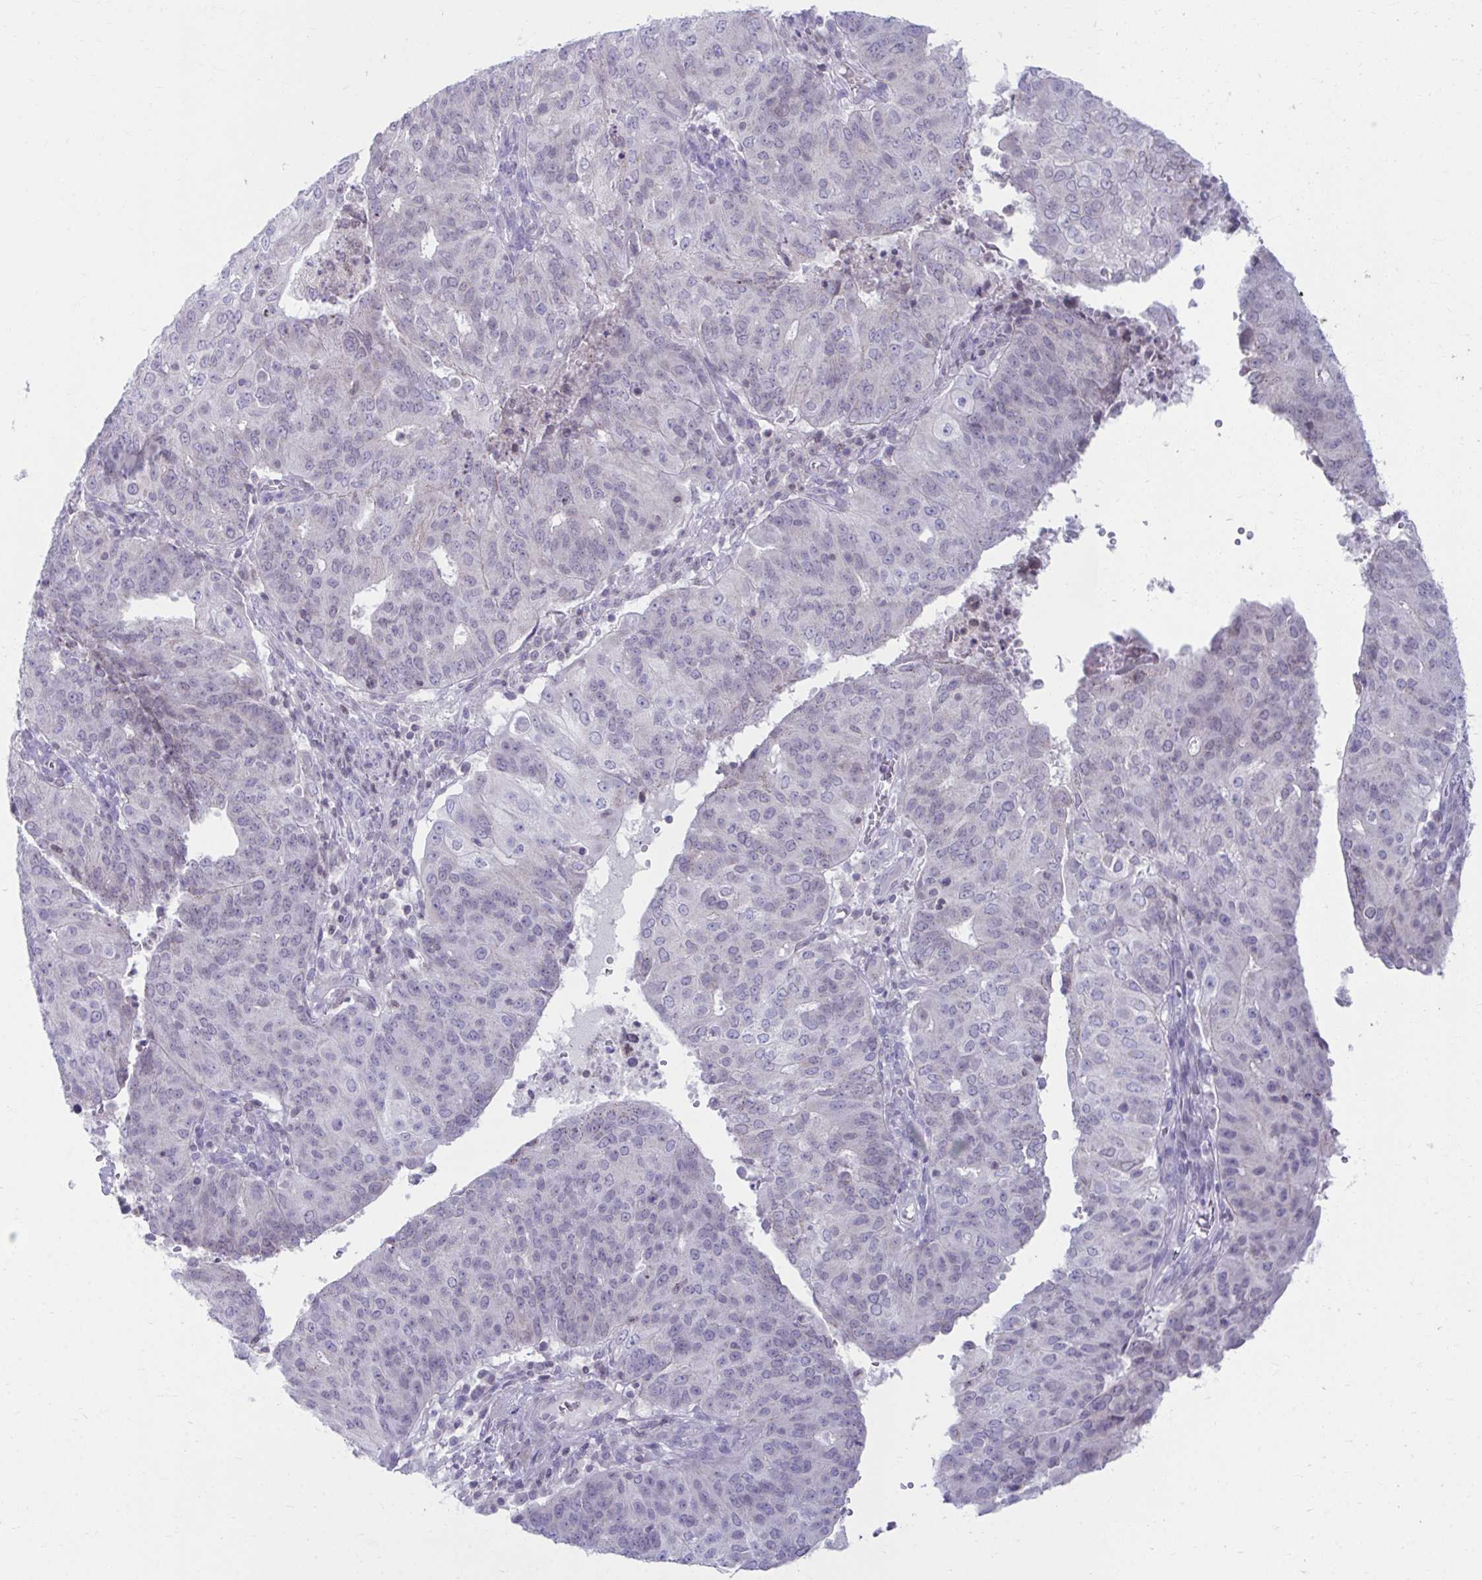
{"staining": {"intensity": "negative", "quantity": "none", "location": "none"}, "tissue": "endometrial cancer", "cell_type": "Tumor cells", "image_type": "cancer", "snomed": [{"axis": "morphology", "description": "Adenocarcinoma, NOS"}, {"axis": "topography", "description": "Endometrium"}], "caption": "Image shows no significant protein staining in tumor cells of endometrial adenocarcinoma.", "gene": "OR7A5", "patient": {"sex": "female", "age": 82}}